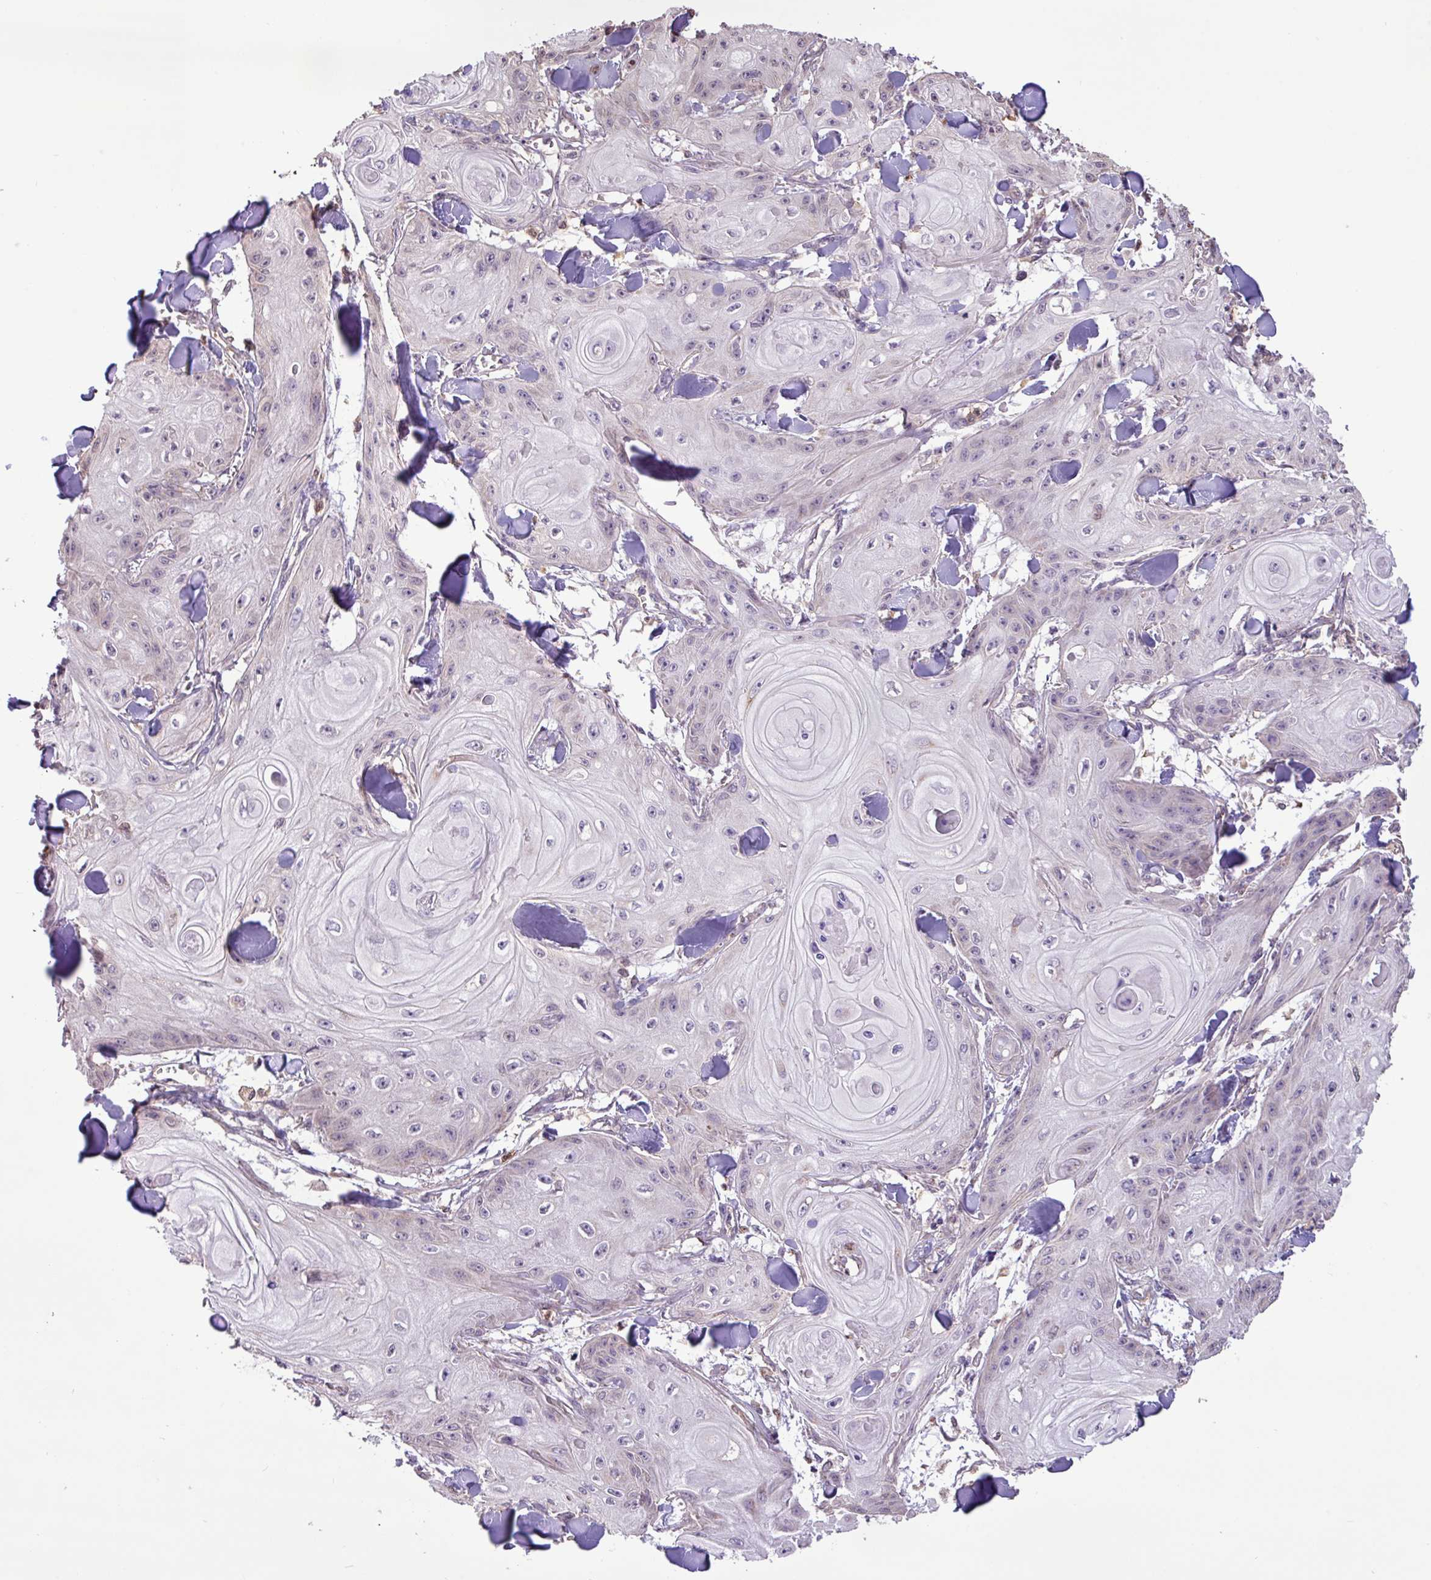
{"staining": {"intensity": "negative", "quantity": "none", "location": "none"}, "tissue": "skin cancer", "cell_type": "Tumor cells", "image_type": "cancer", "snomed": [{"axis": "morphology", "description": "Squamous cell carcinoma, NOS"}, {"axis": "topography", "description": "Skin"}], "caption": "This is an immunohistochemistry image of squamous cell carcinoma (skin). There is no positivity in tumor cells.", "gene": "CHST11", "patient": {"sex": "male", "age": 74}}